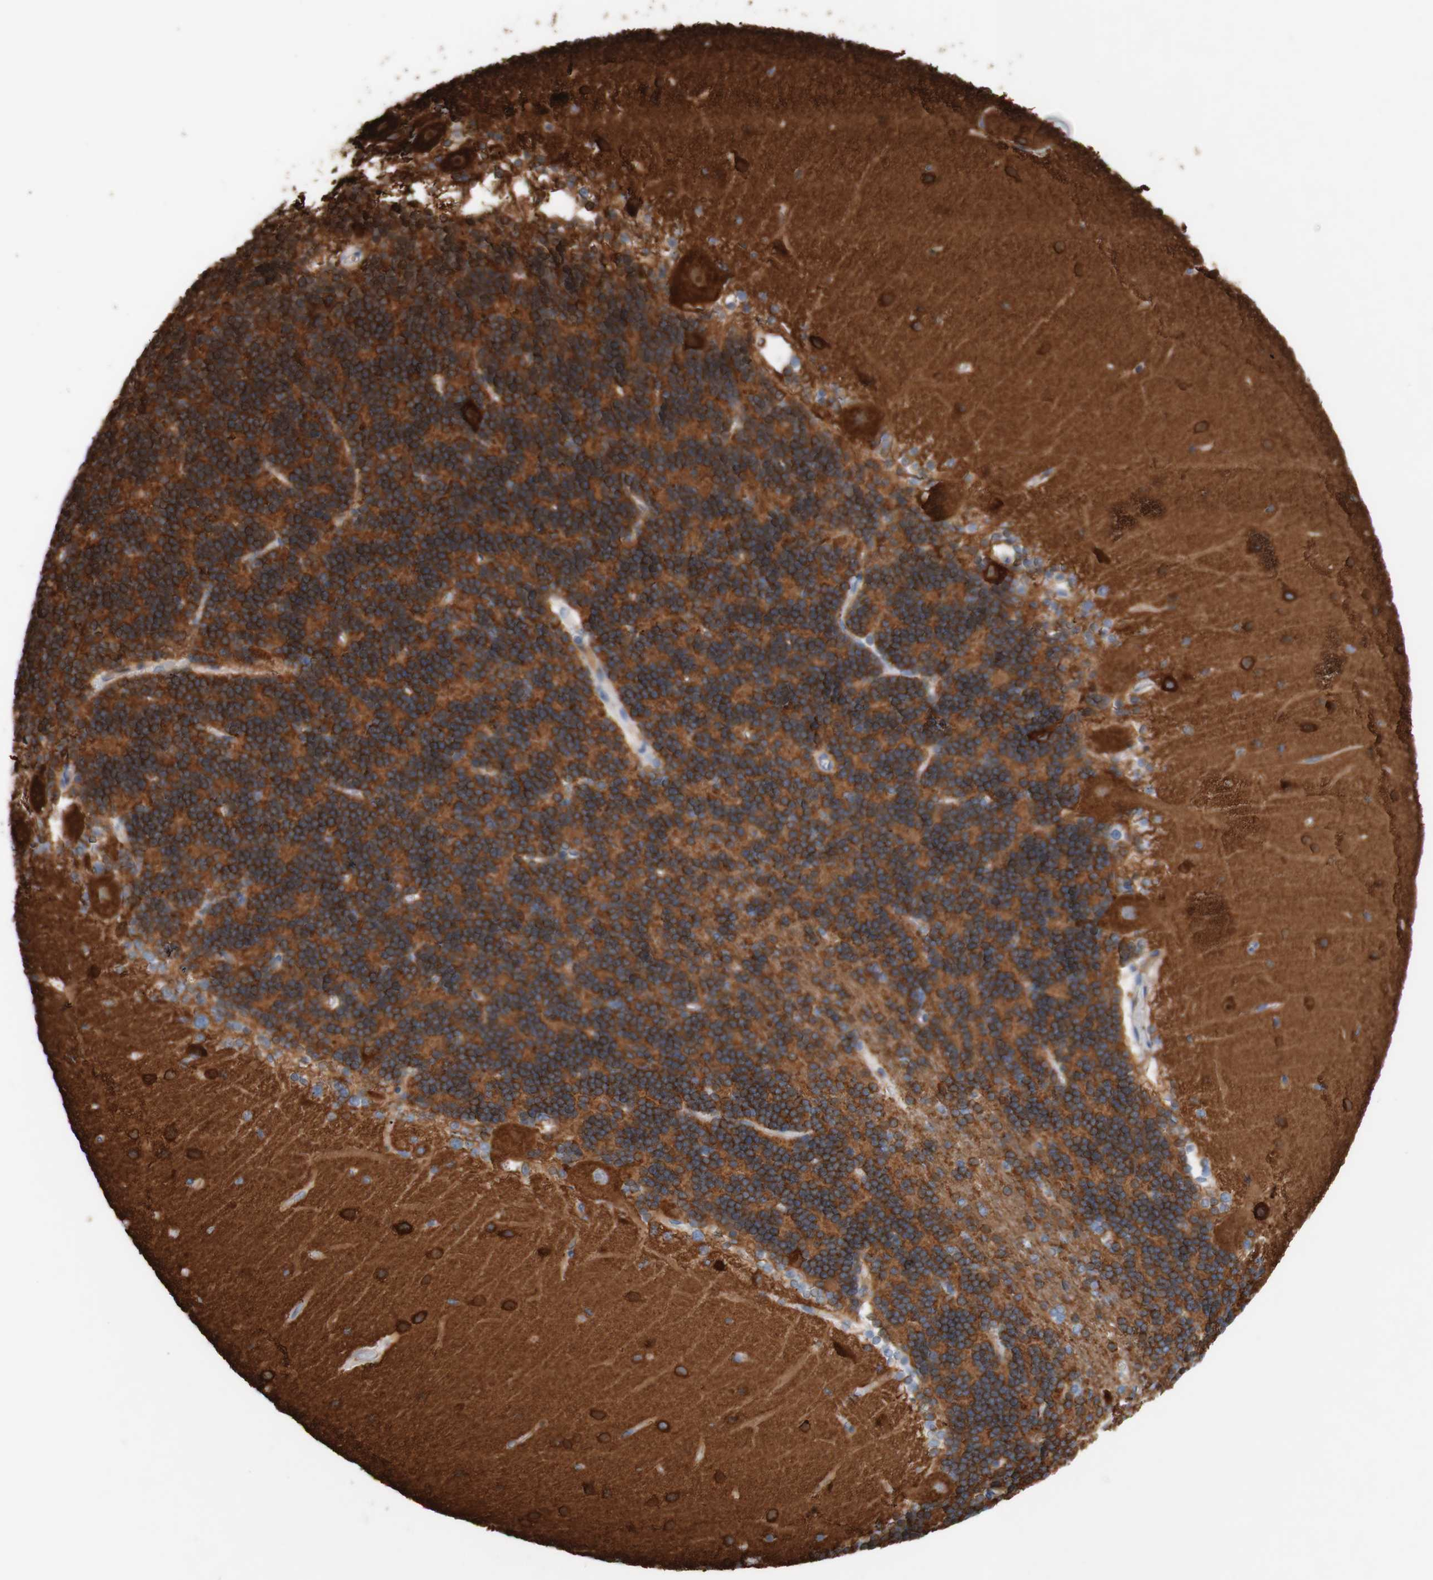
{"staining": {"intensity": "strong", "quantity": ">75%", "location": "cytoplasmic/membranous"}, "tissue": "cerebellum", "cell_type": "Cells in granular layer", "image_type": "normal", "snomed": [{"axis": "morphology", "description": "Normal tissue, NOS"}, {"axis": "topography", "description": "Cerebellum"}], "caption": "Immunohistochemistry (DAB) staining of normal cerebellum exhibits strong cytoplasmic/membranous protein expression in approximately >75% of cells in granular layer. Using DAB (brown) and hematoxylin (blue) stains, captured at high magnification using brightfield microscopy.", "gene": "PACSIN1", "patient": {"sex": "female", "age": 54}}